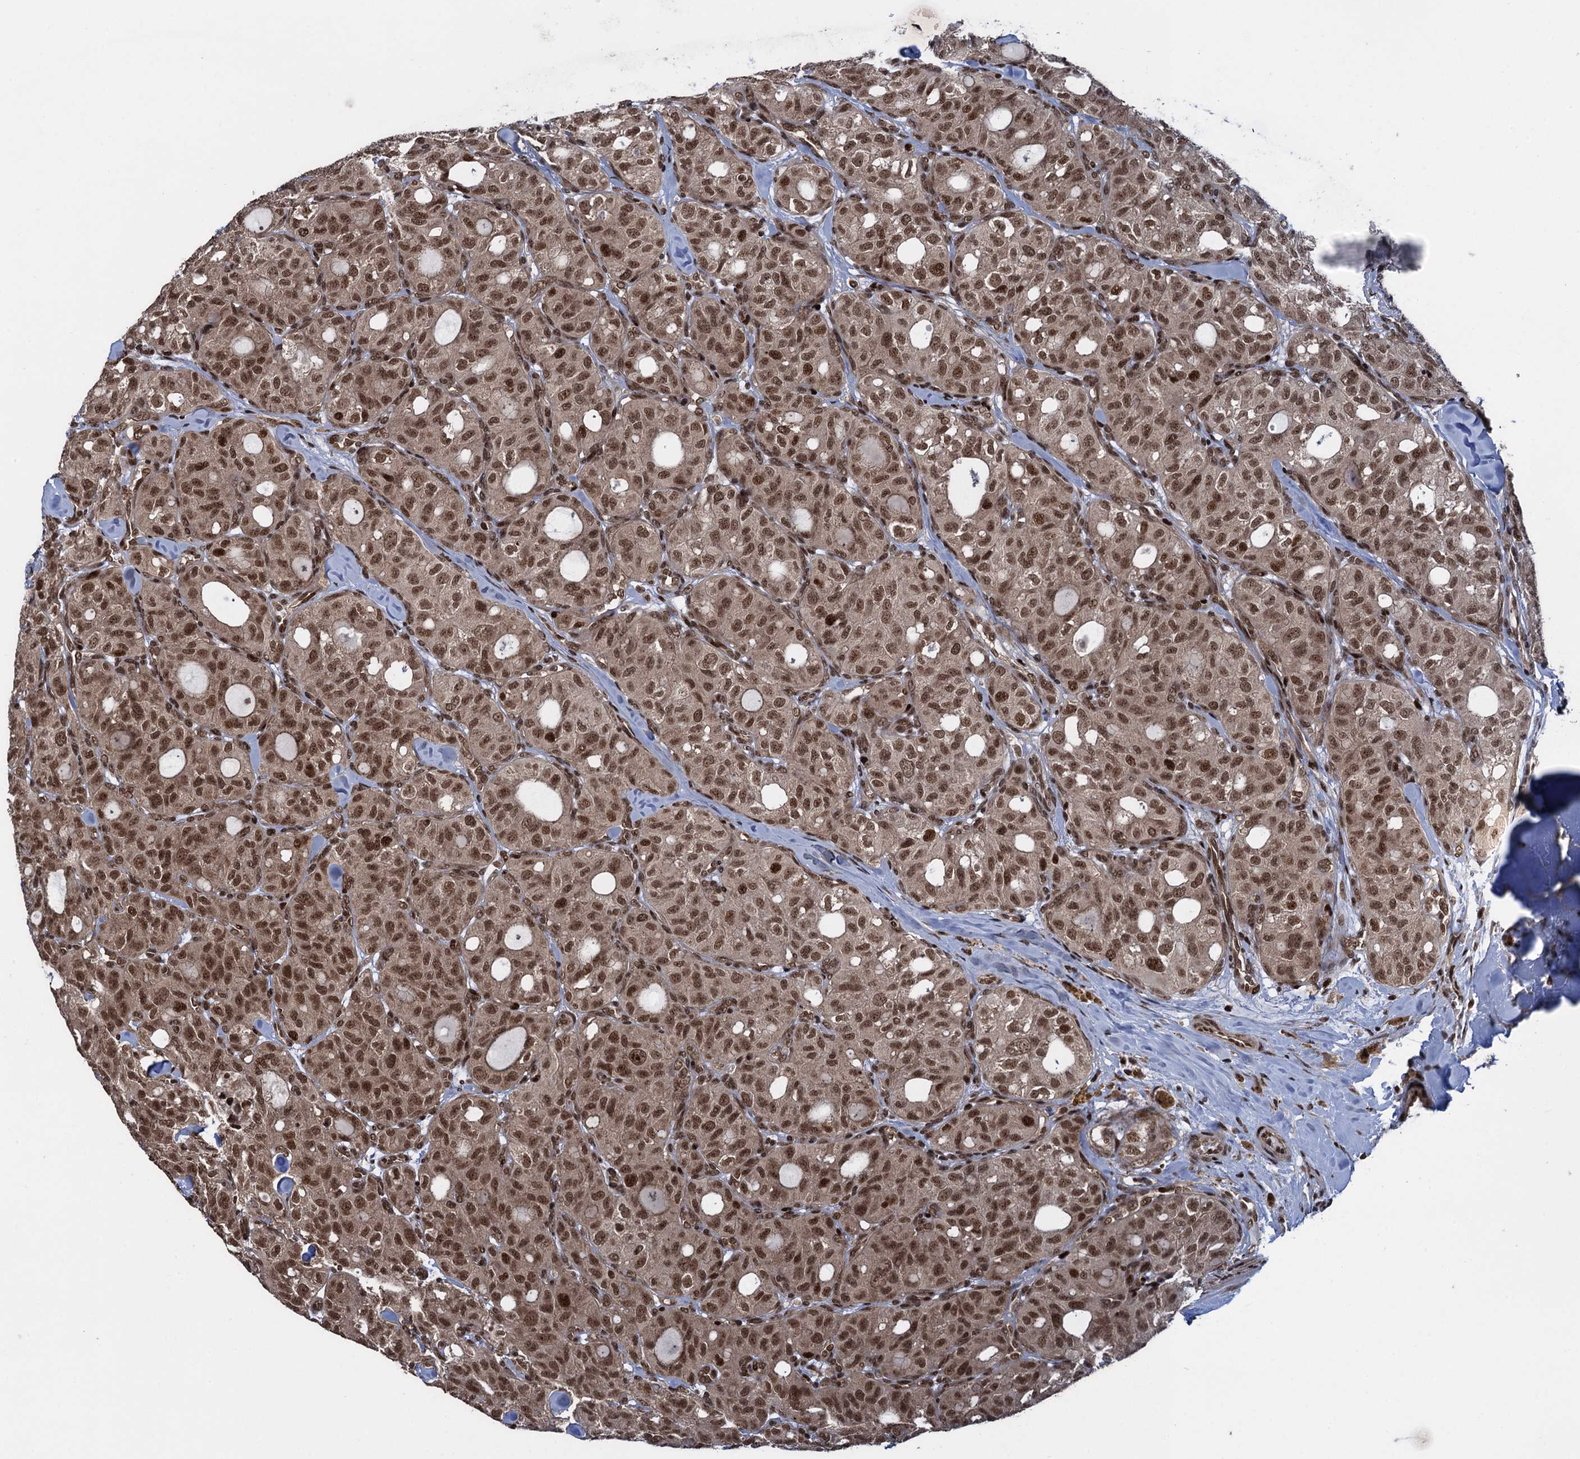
{"staining": {"intensity": "moderate", "quantity": ">75%", "location": "cytoplasmic/membranous,nuclear"}, "tissue": "thyroid cancer", "cell_type": "Tumor cells", "image_type": "cancer", "snomed": [{"axis": "morphology", "description": "Follicular adenoma carcinoma, NOS"}, {"axis": "topography", "description": "Thyroid gland"}], "caption": "Follicular adenoma carcinoma (thyroid) tissue displays moderate cytoplasmic/membranous and nuclear positivity in about >75% of tumor cells, visualized by immunohistochemistry.", "gene": "ZNF169", "patient": {"sex": "male", "age": 75}}